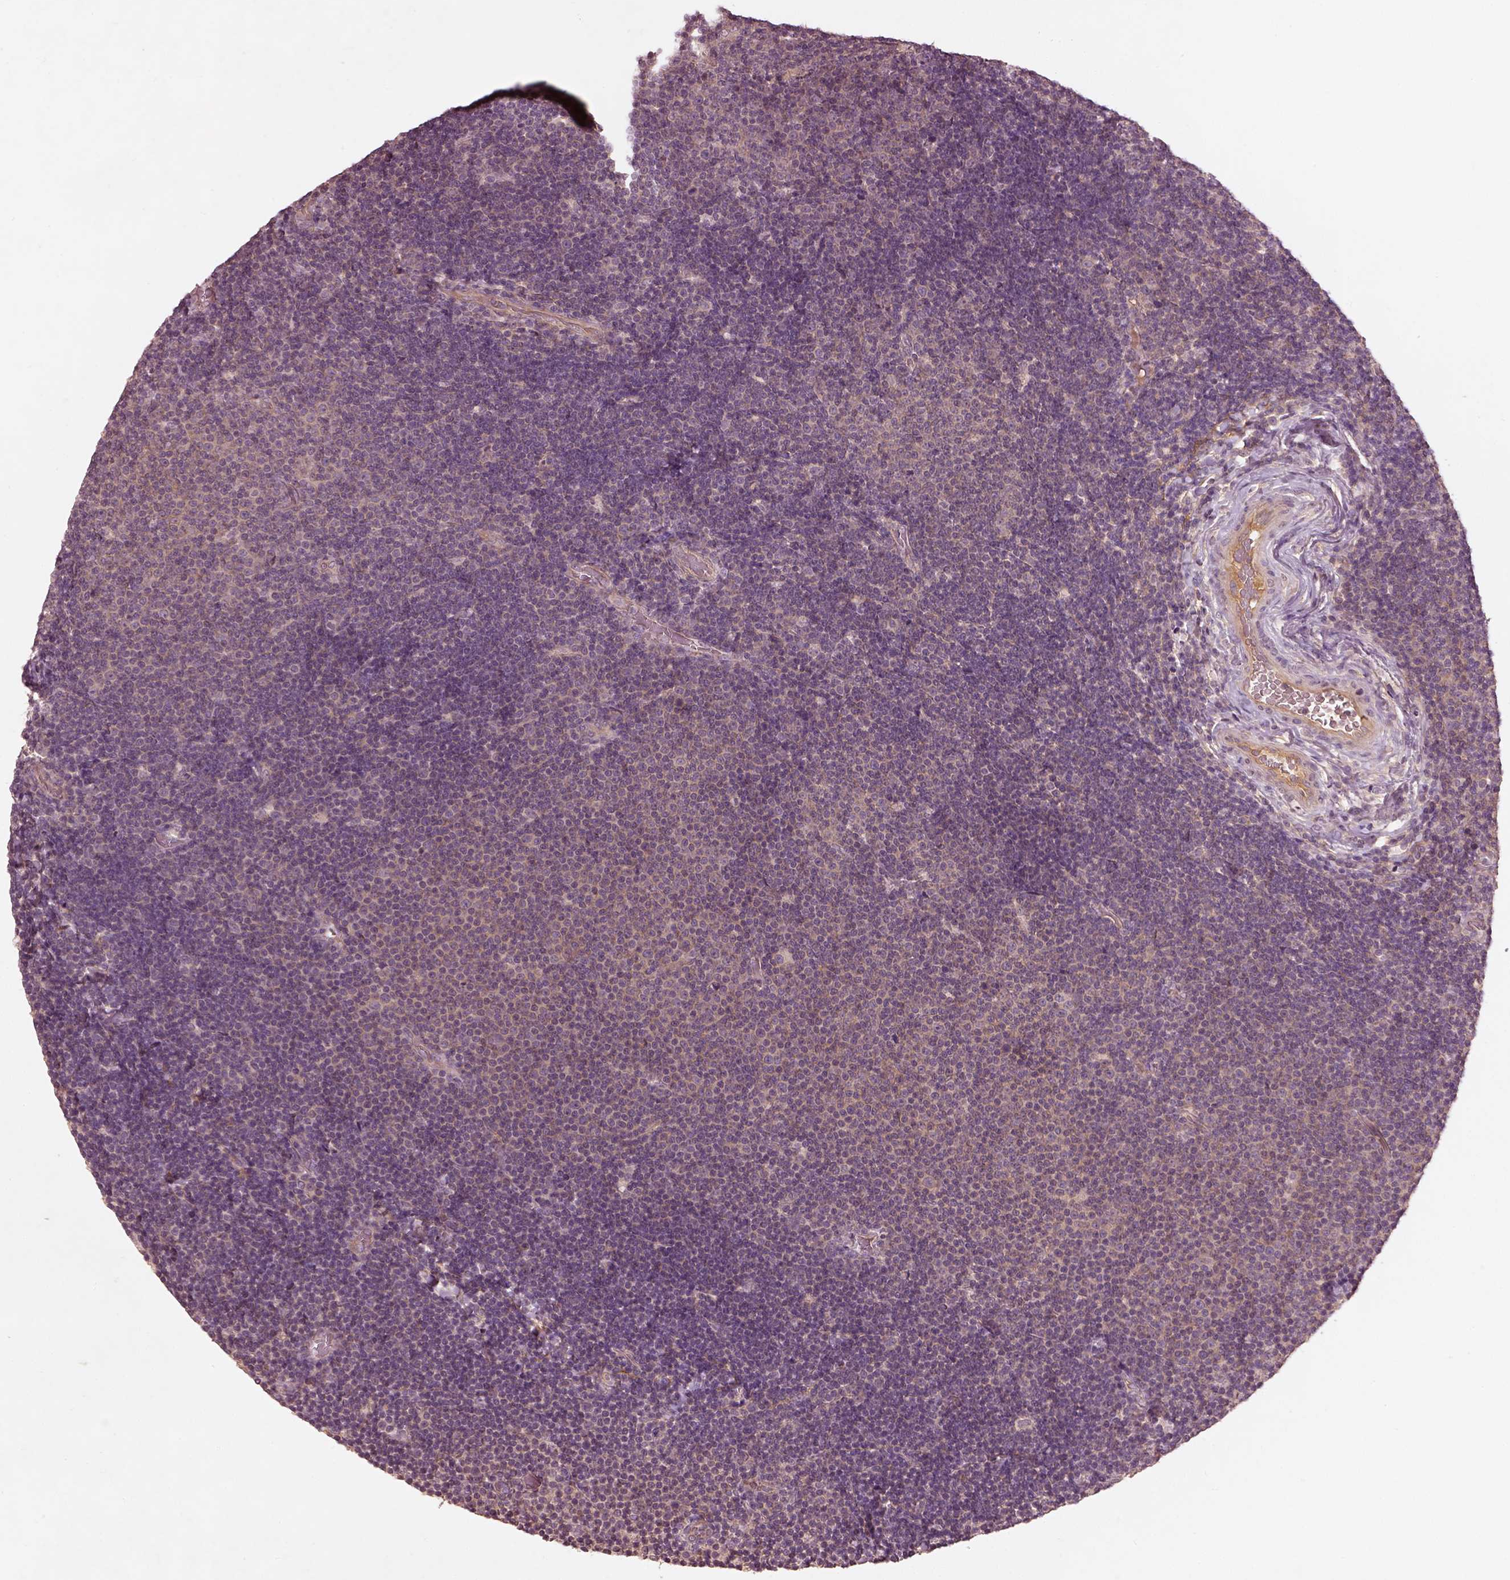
{"staining": {"intensity": "weak", "quantity": ">75%", "location": "cytoplasmic/membranous"}, "tissue": "lymphoma", "cell_type": "Tumor cells", "image_type": "cancer", "snomed": [{"axis": "morphology", "description": "Malignant lymphoma, non-Hodgkin's type, Low grade"}, {"axis": "topography", "description": "Brain"}], "caption": "Lymphoma tissue shows weak cytoplasmic/membranous expression in approximately >75% of tumor cells, visualized by immunohistochemistry. The protein of interest is shown in brown color, while the nuclei are stained blue.", "gene": "FAM234A", "patient": {"sex": "female", "age": 66}}